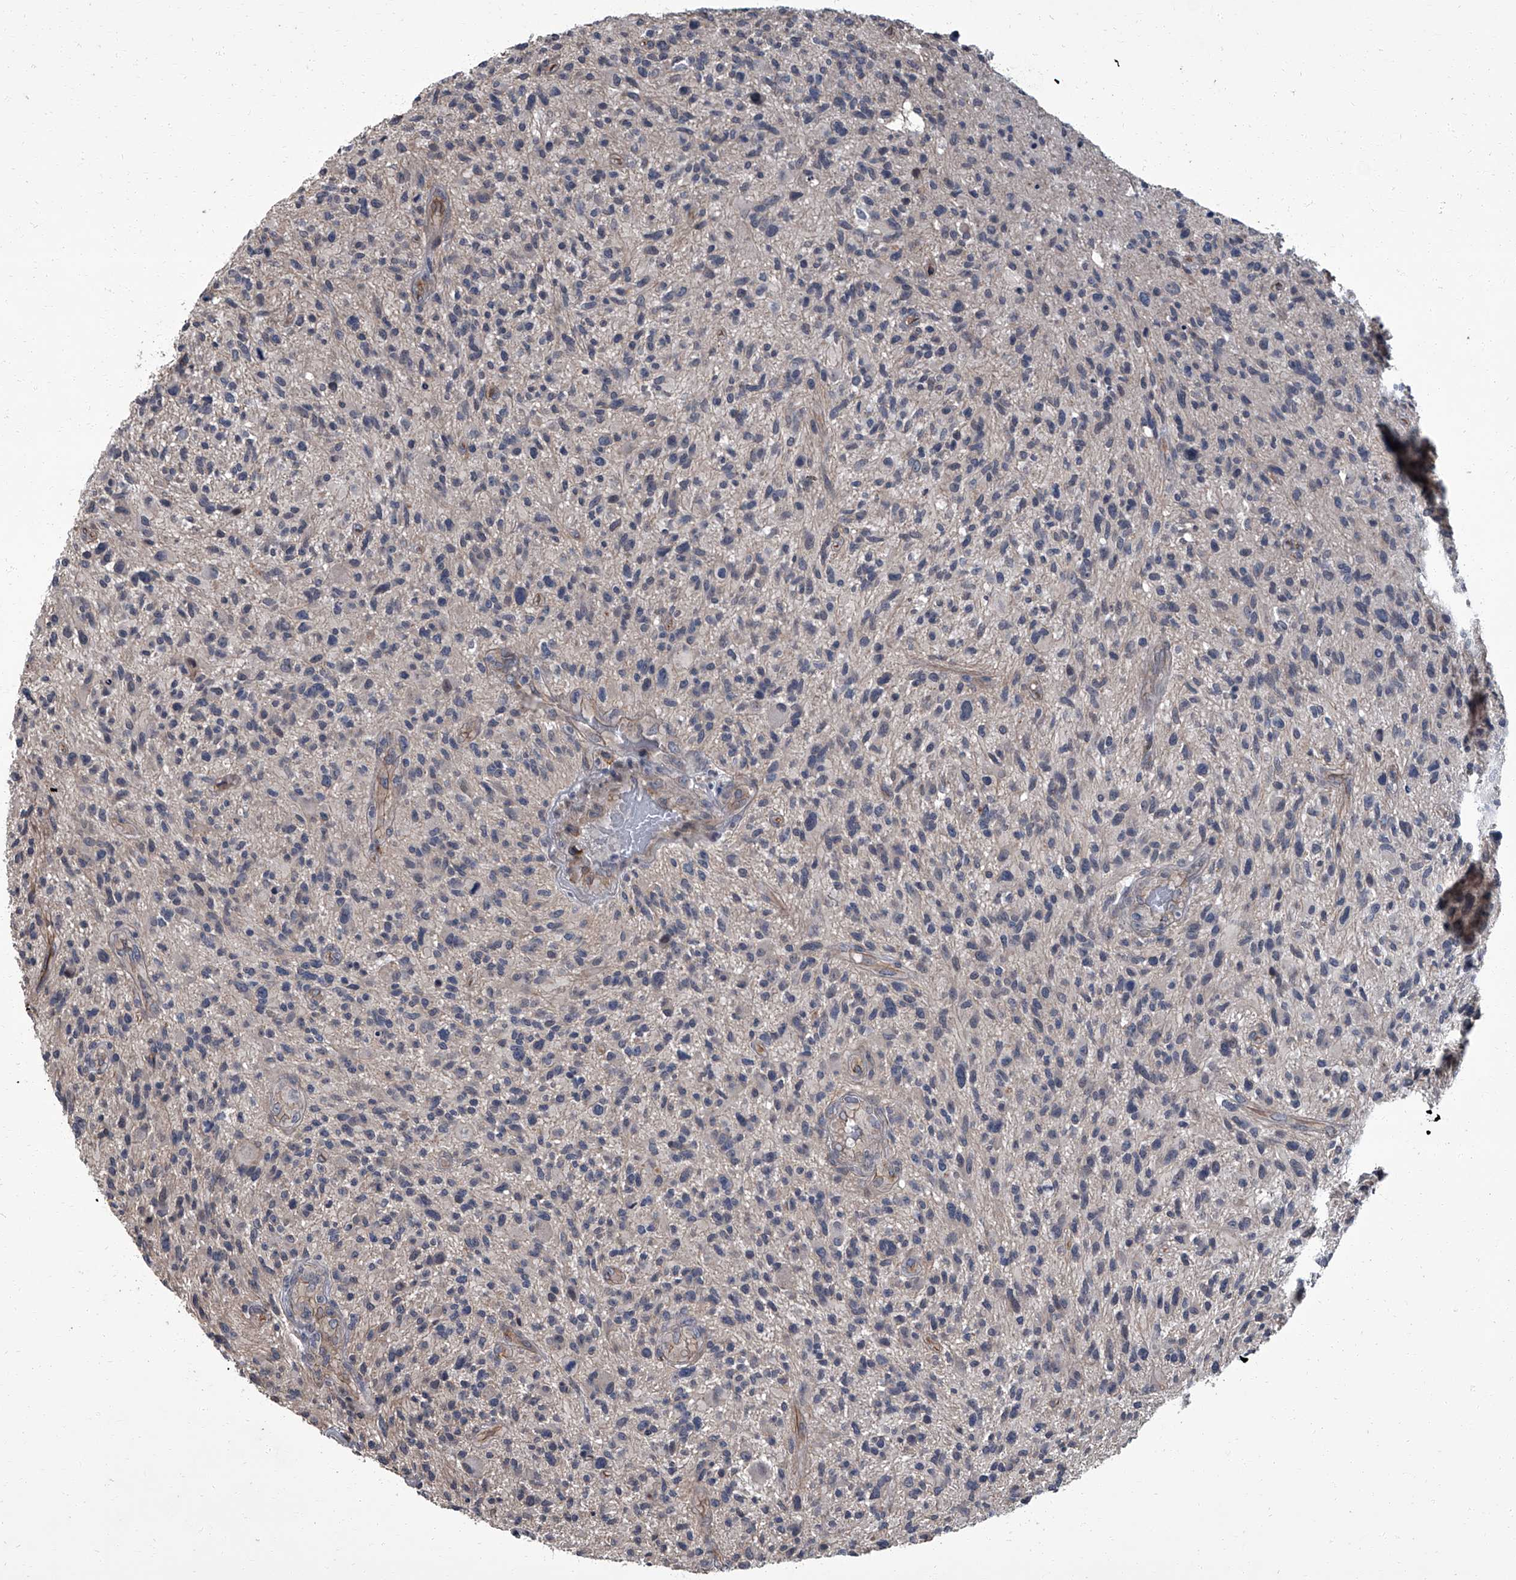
{"staining": {"intensity": "negative", "quantity": "none", "location": "none"}, "tissue": "glioma", "cell_type": "Tumor cells", "image_type": "cancer", "snomed": [{"axis": "morphology", "description": "Glioma, malignant, High grade"}, {"axis": "topography", "description": "Brain"}], "caption": "High-grade glioma (malignant) was stained to show a protein in brown. There is no significant staining in tumor cells. The staining was performed using DAB to visualize the protein expression in brown, while the nuclei were stained in blue with hematoxylin (Magnification: 20x).", "gene": "SIRT4", "patient": {"sex": "male", "age": 47}}